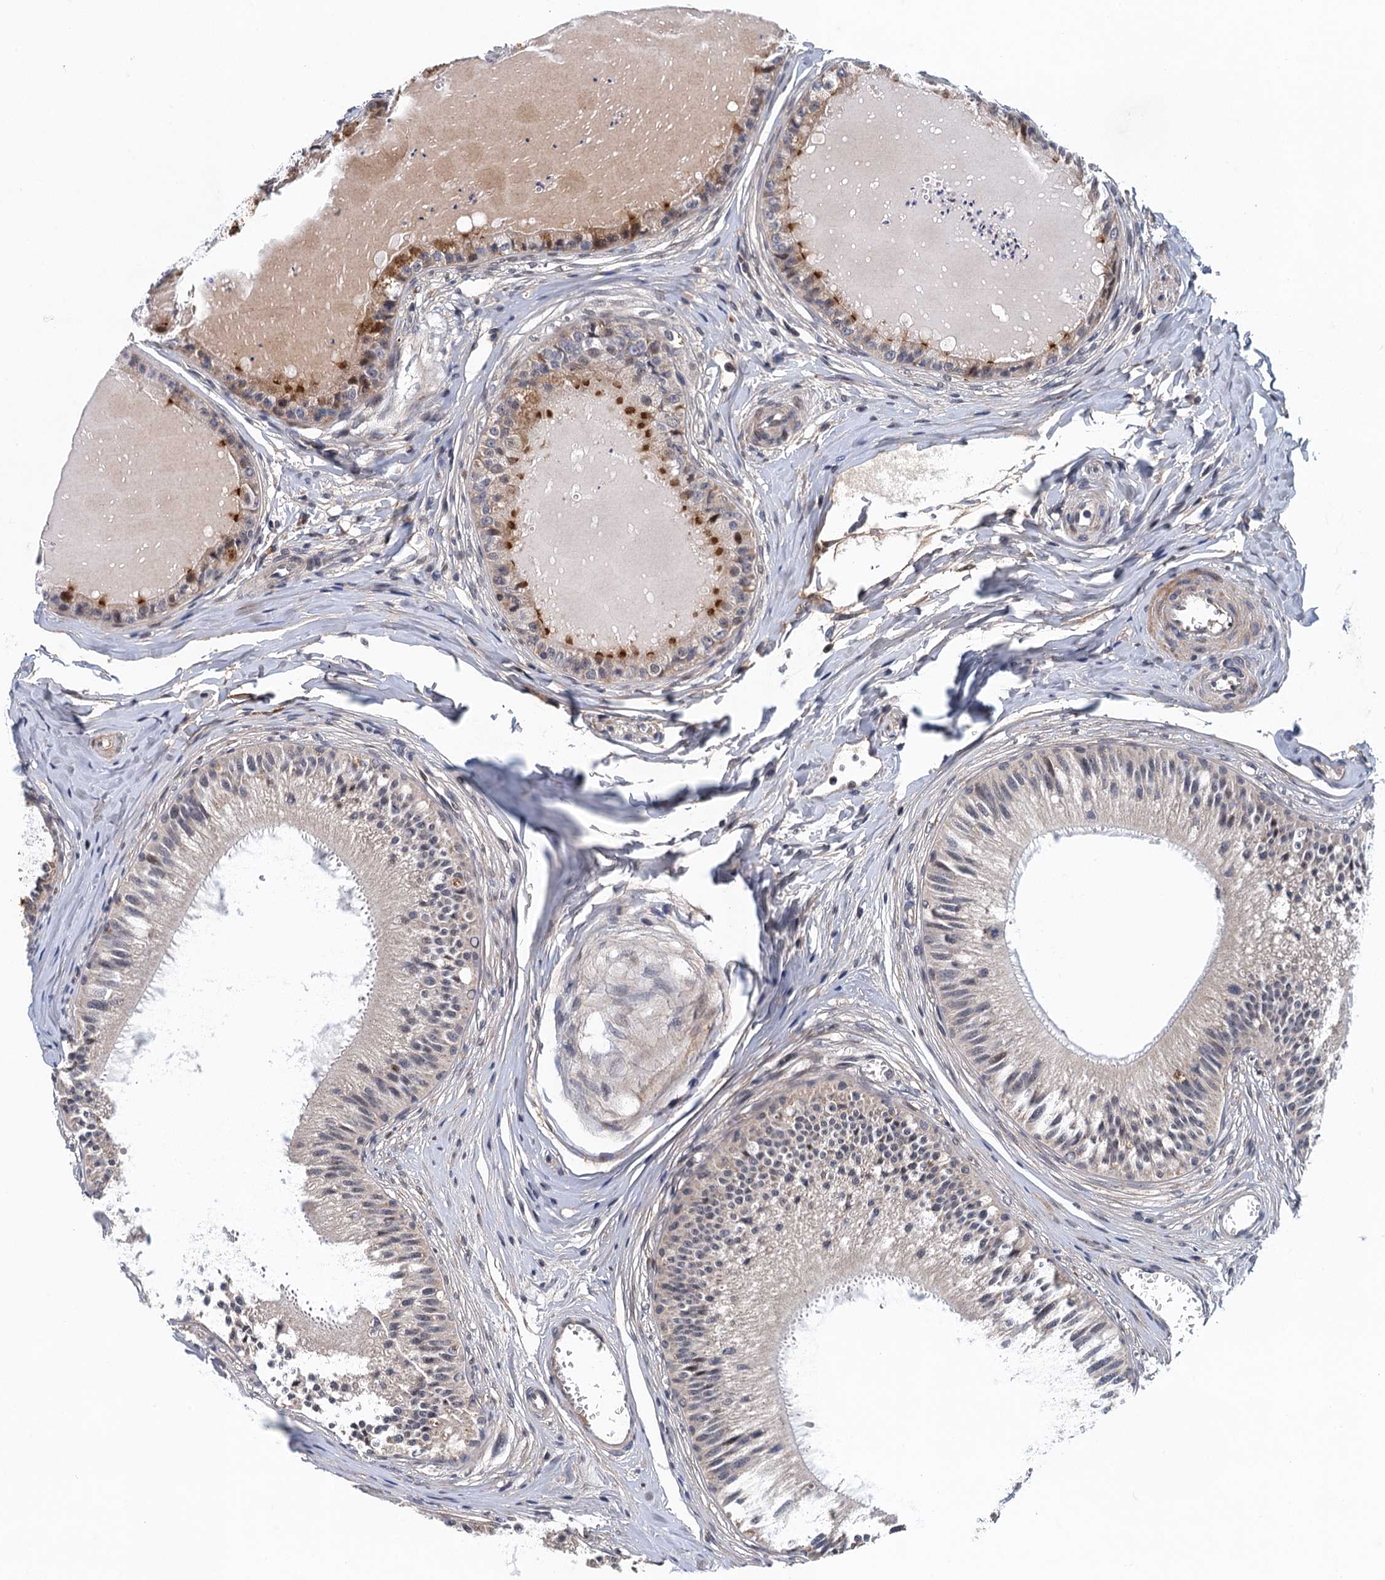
{"staining": {"intensity": "weak", "quantity": ">75%", "location": "cytoplasmic/membranous"}, "tissue": "epididymis", "cell_type": "Glandular cells", "image_type": "normal", "snomed": [{"axis": "morphology", "description": "Normal tissue, NOS"}, {"axis": "topography", "description": "Epididymis"}], "caption": "Immunohistochemical staining of benign epididymis reveals weak cytoplasmic/membranous protein expression in approximately >75% of glandular cells.", "gene": "MDM1", "patient": {"sex": "male", "age": 31}}